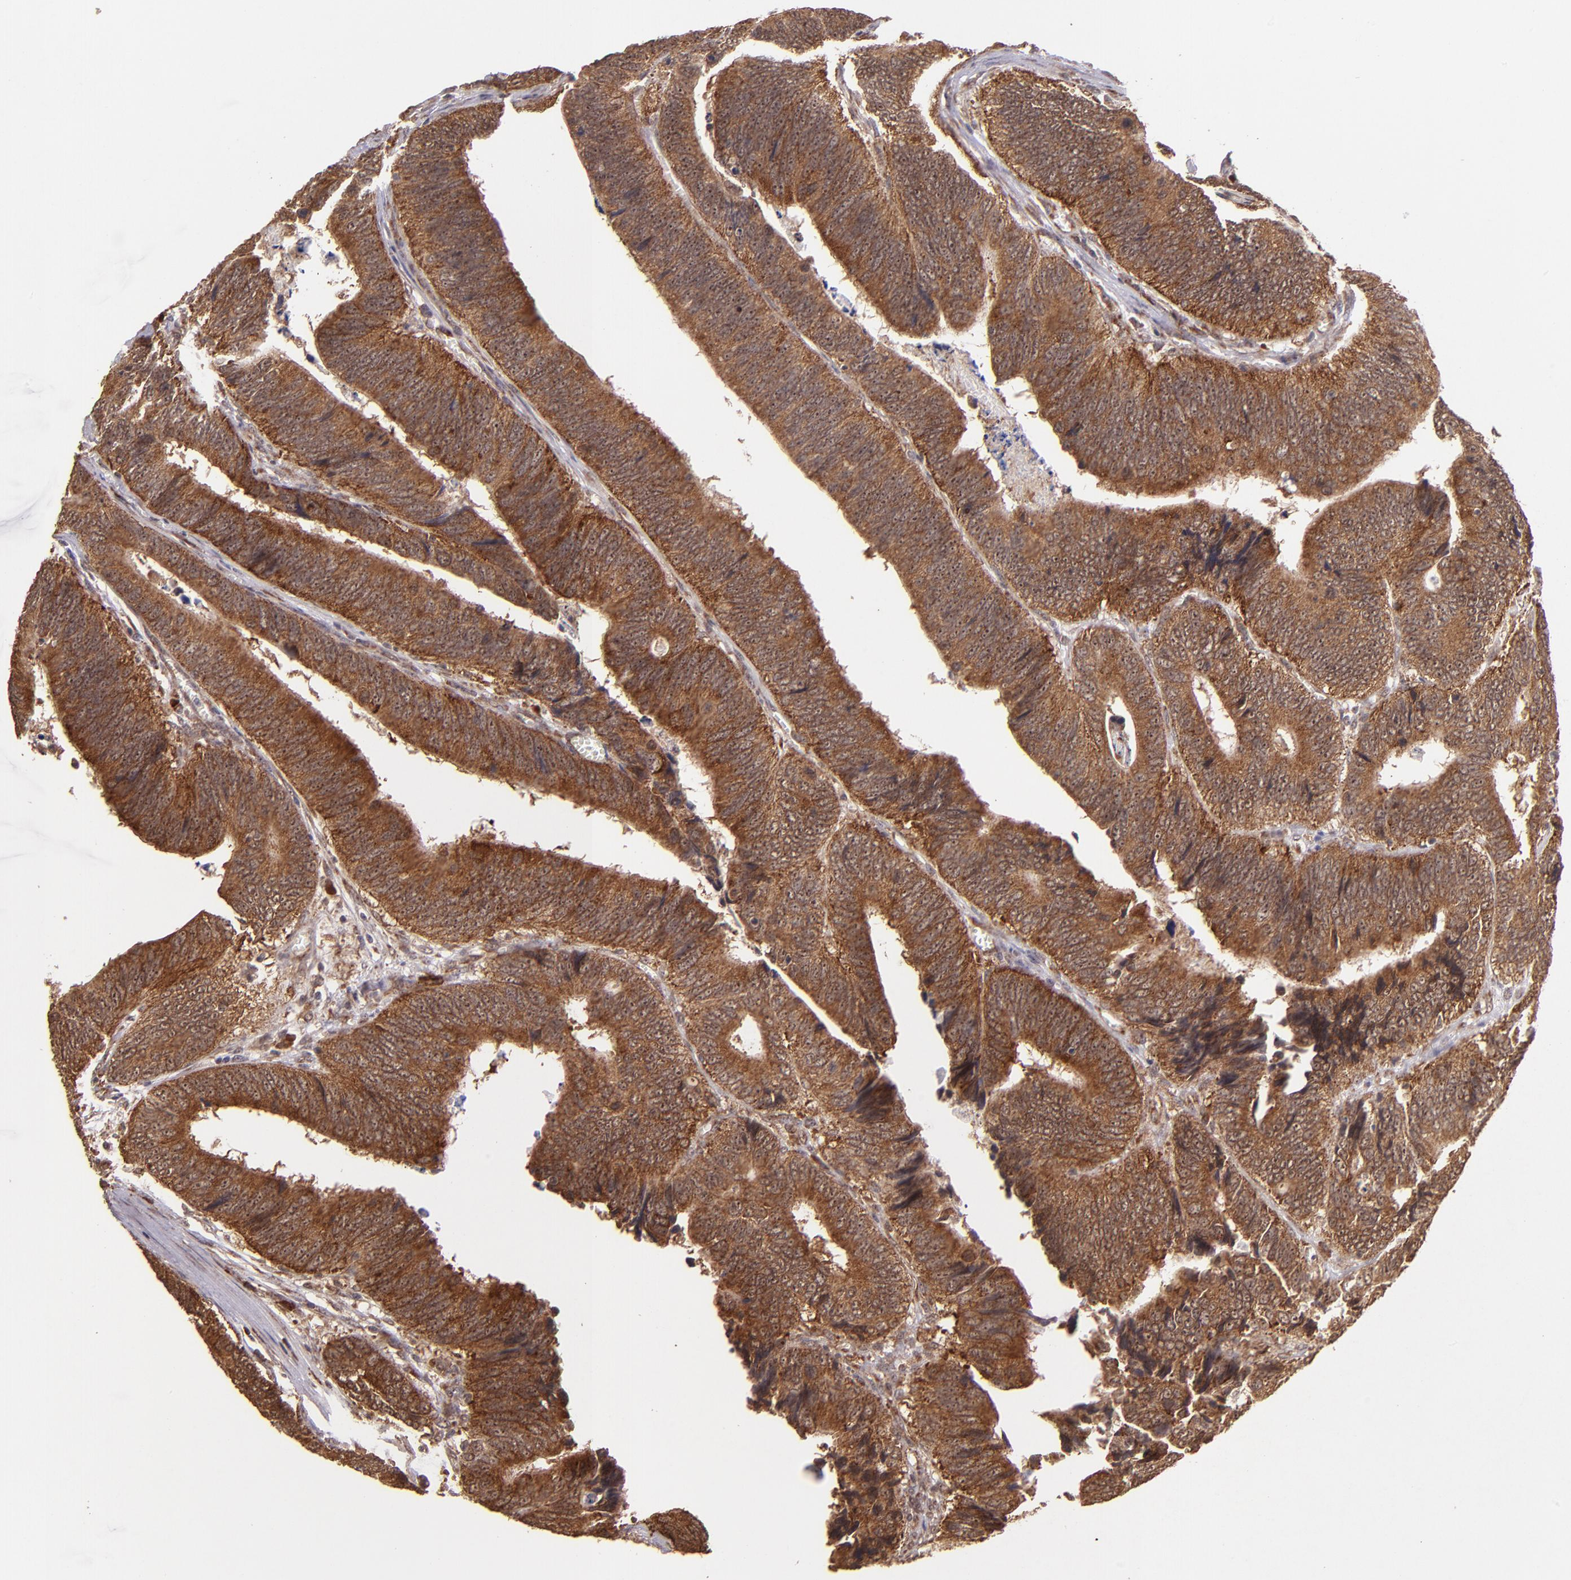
{"staining": {"intensity": "strong", "quantity": ">75%", "location": "cytoplasmic/membranous"}, "tissue": "colorectal cancer", "cell_type": "Tumor cells", "image_type": "cancer", "snomed": [{"axis": "morphology", "description": "Adenocarcinoma, NOS"}, {"axis": "topography", "description": "Colon"}], "caption": "Immunohistochemistry of colorectal cancer displays high levels of strong cytoplasmic/membranous positivity in approximately >75% of tumor cells.", "gene": "USP51", "patient": {"sex": "male", "age": 72}}